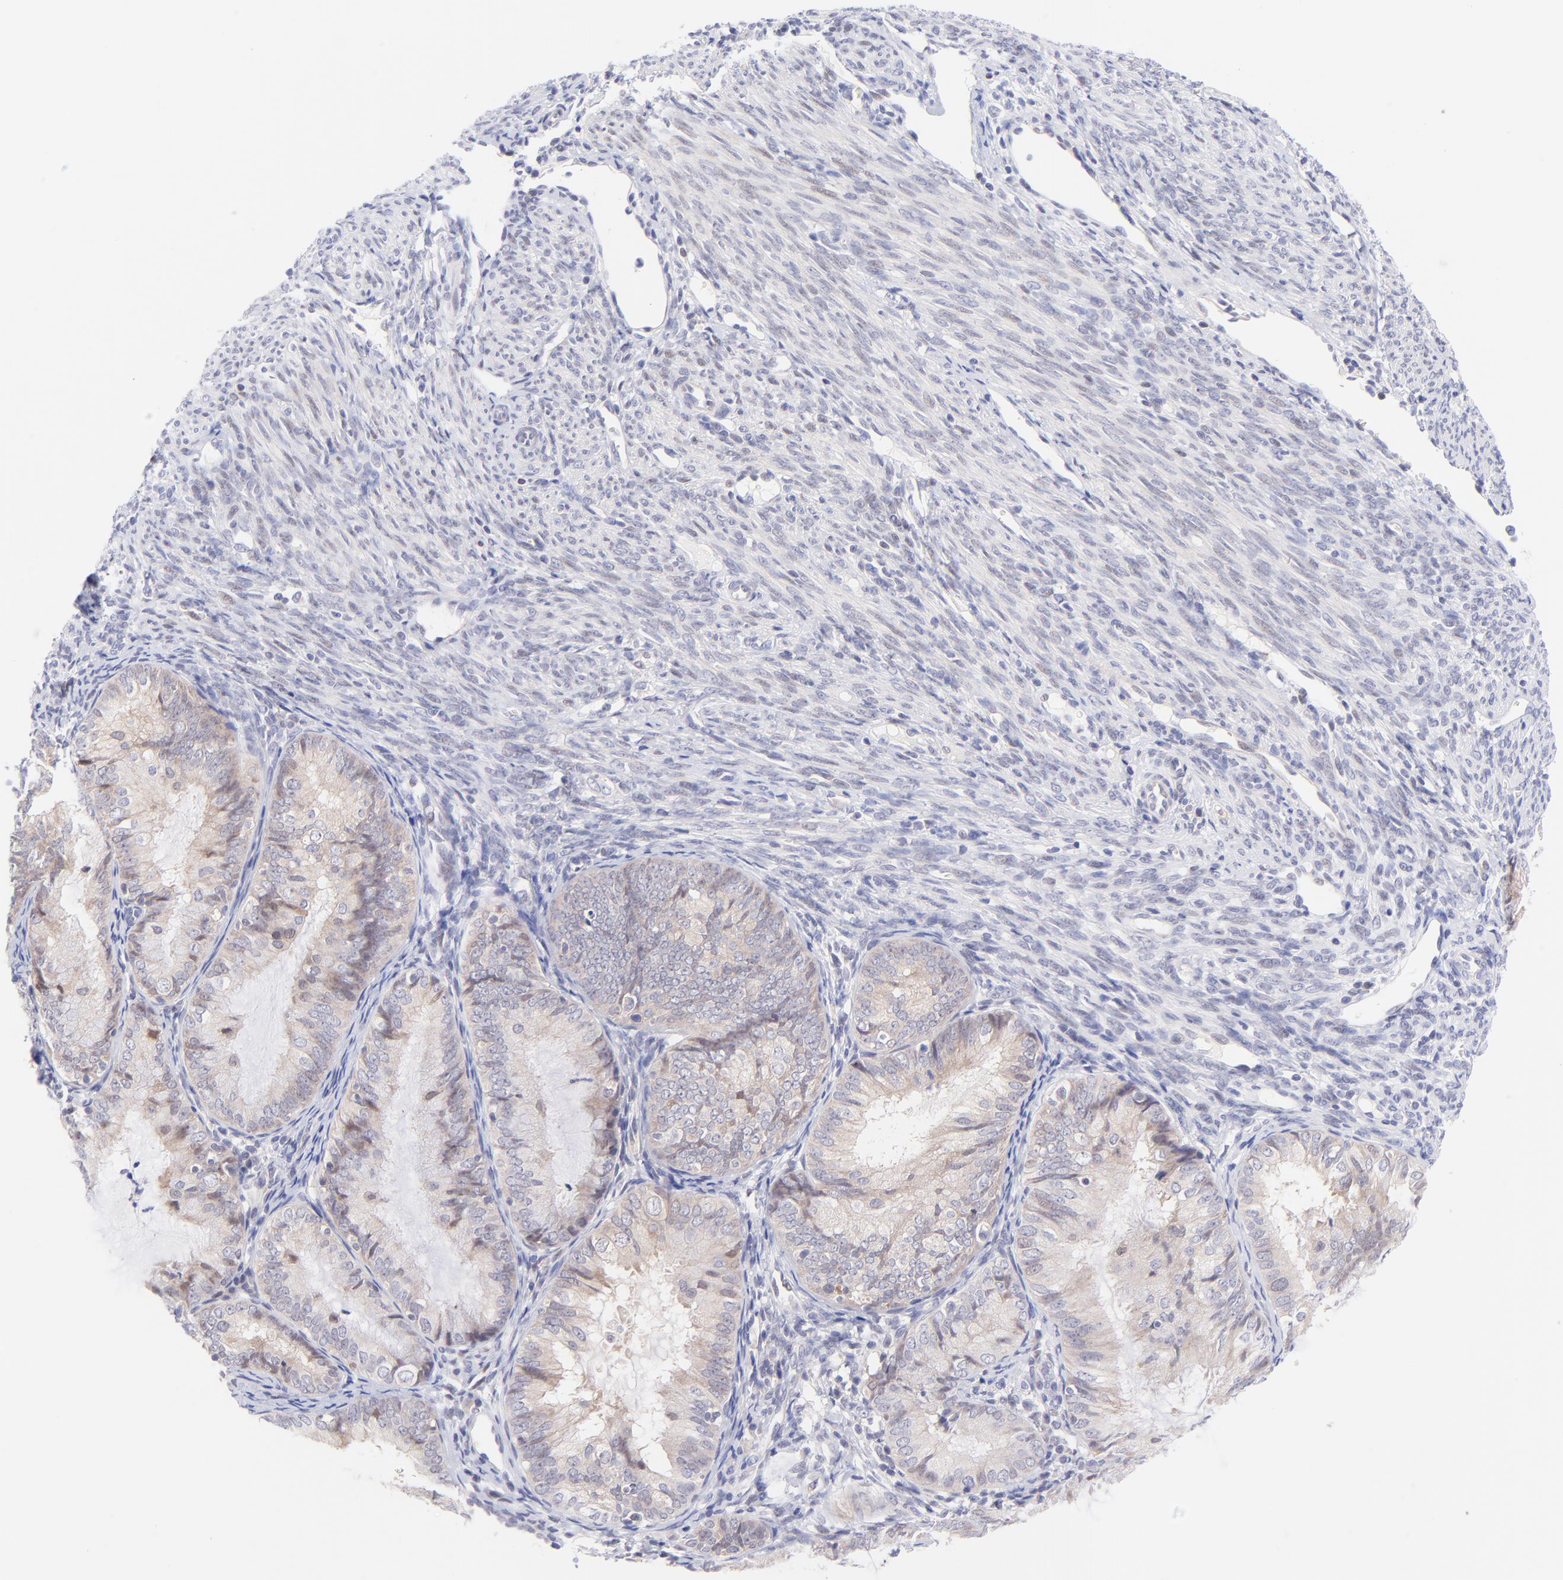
{"staining": {"intensity": "weak", "quantity": ">75%", "location": "cytoplasmic/membranous"}, "tissue": "endometrial cancer", "cell_type": "Tumor cells", "image_type": "cancer", "snomed": [{"axis": "morphology", "description": "Adenocarcinoma, NOS"}, {"axis": "topography", "description": "Endometrium"}], "caption": "Immunohistochemistry photomicrograph of neoplastic tissue: endometrial cancer stained using IHC demonstrates low levels of weak protein expression localized specifically in the cytoplasmic/membranous of tumor cells, appearing as a cytoplasmic/membranous brown color.", "gene": "PBDC1", "patient": {"sex": "female", "age": 66}}